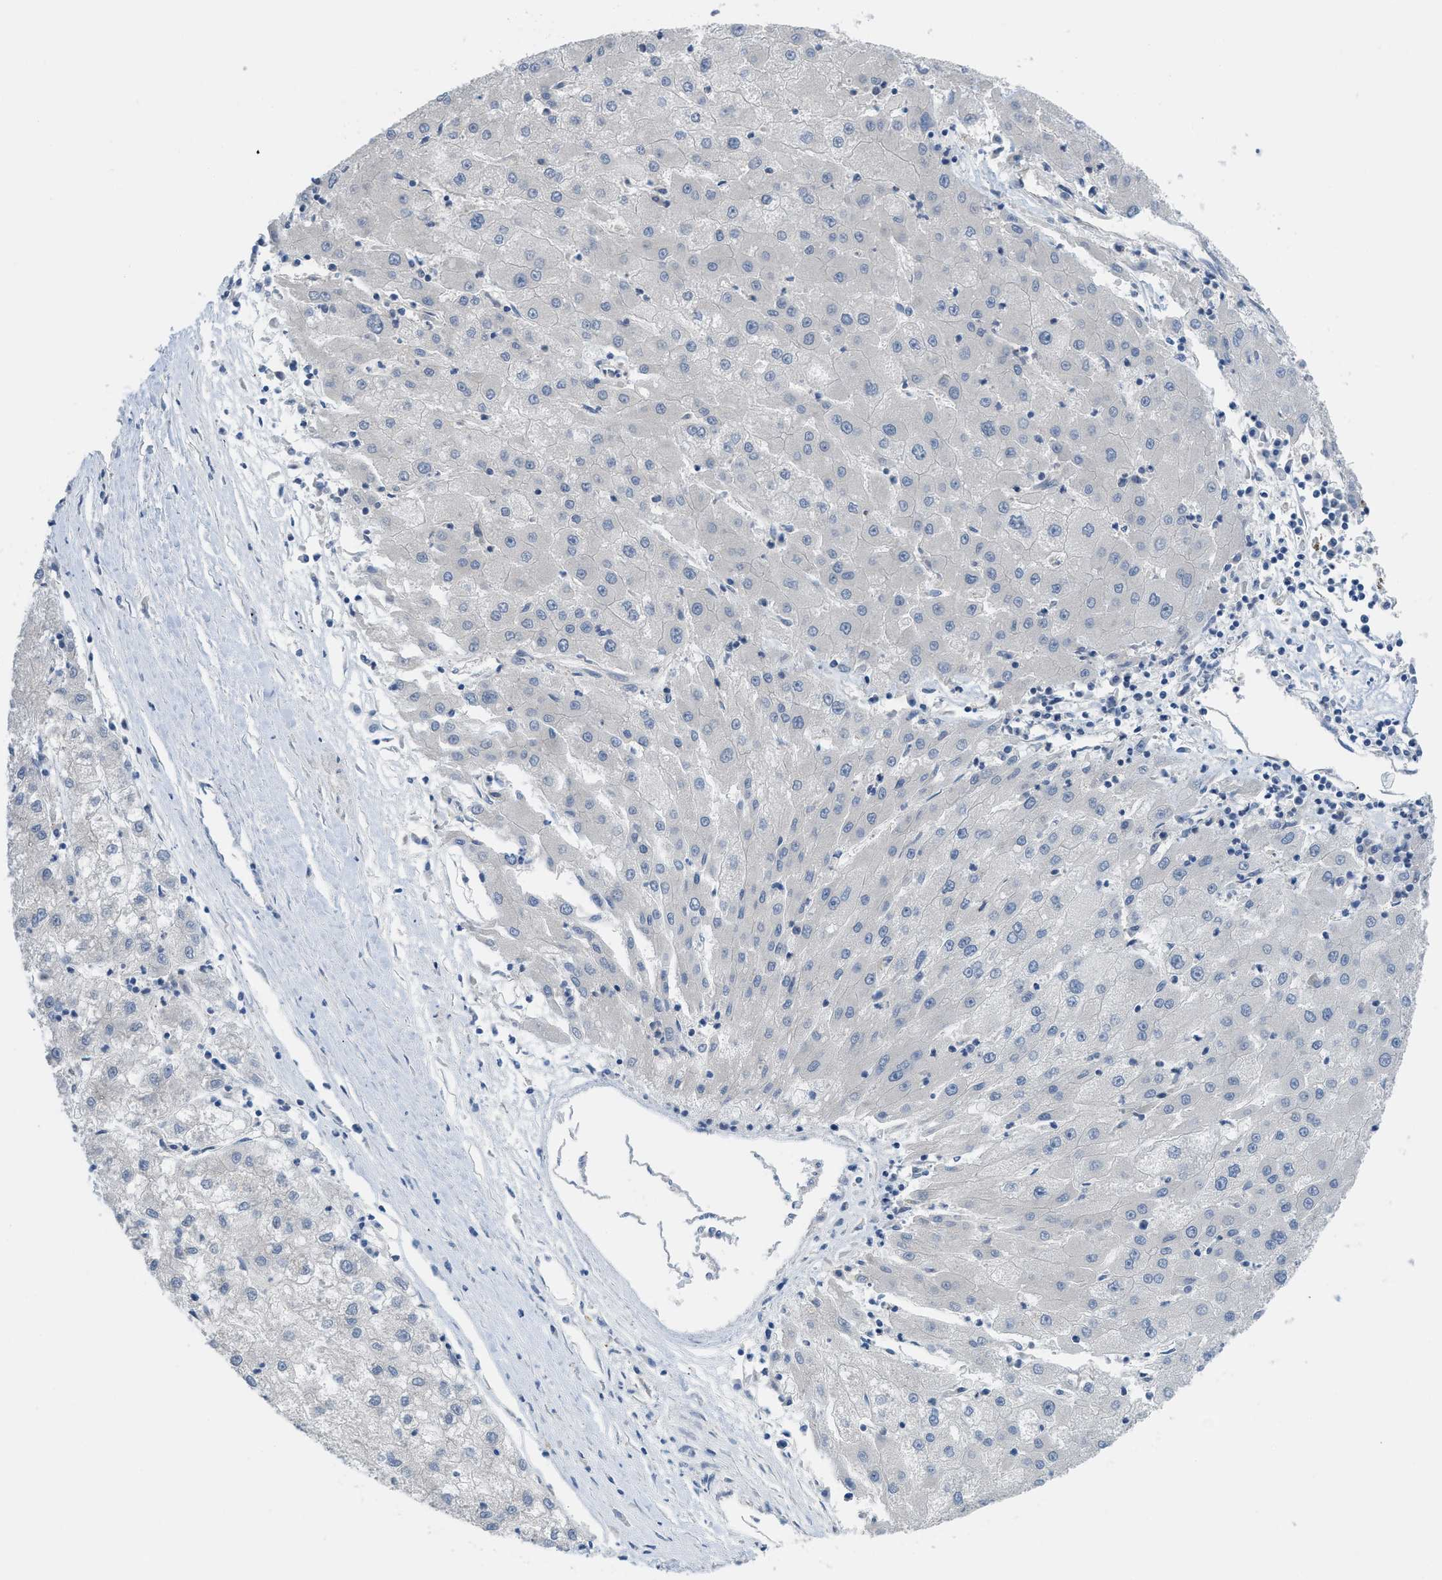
{"staining": {"intensity": "negative", "quantity": "none", "location": "none"}, "tissue": "liver cancer", "cell_type": "Tumor cells", "image_type": "cancer", "snomed": [{"axis": "morphology", "description": "Carcinoma, Hepatocellular, NOS"}, {"axis": "topography", "description": "Liver"}], "caption": "Immunohistochemistry photomicrograph of liver hepatocellular carcinoma stained for a protein (brown), which reveals no expression in tumor cells.", "gene": "TNFAIP1", "patient": {"sex": "male", "age": 72}}